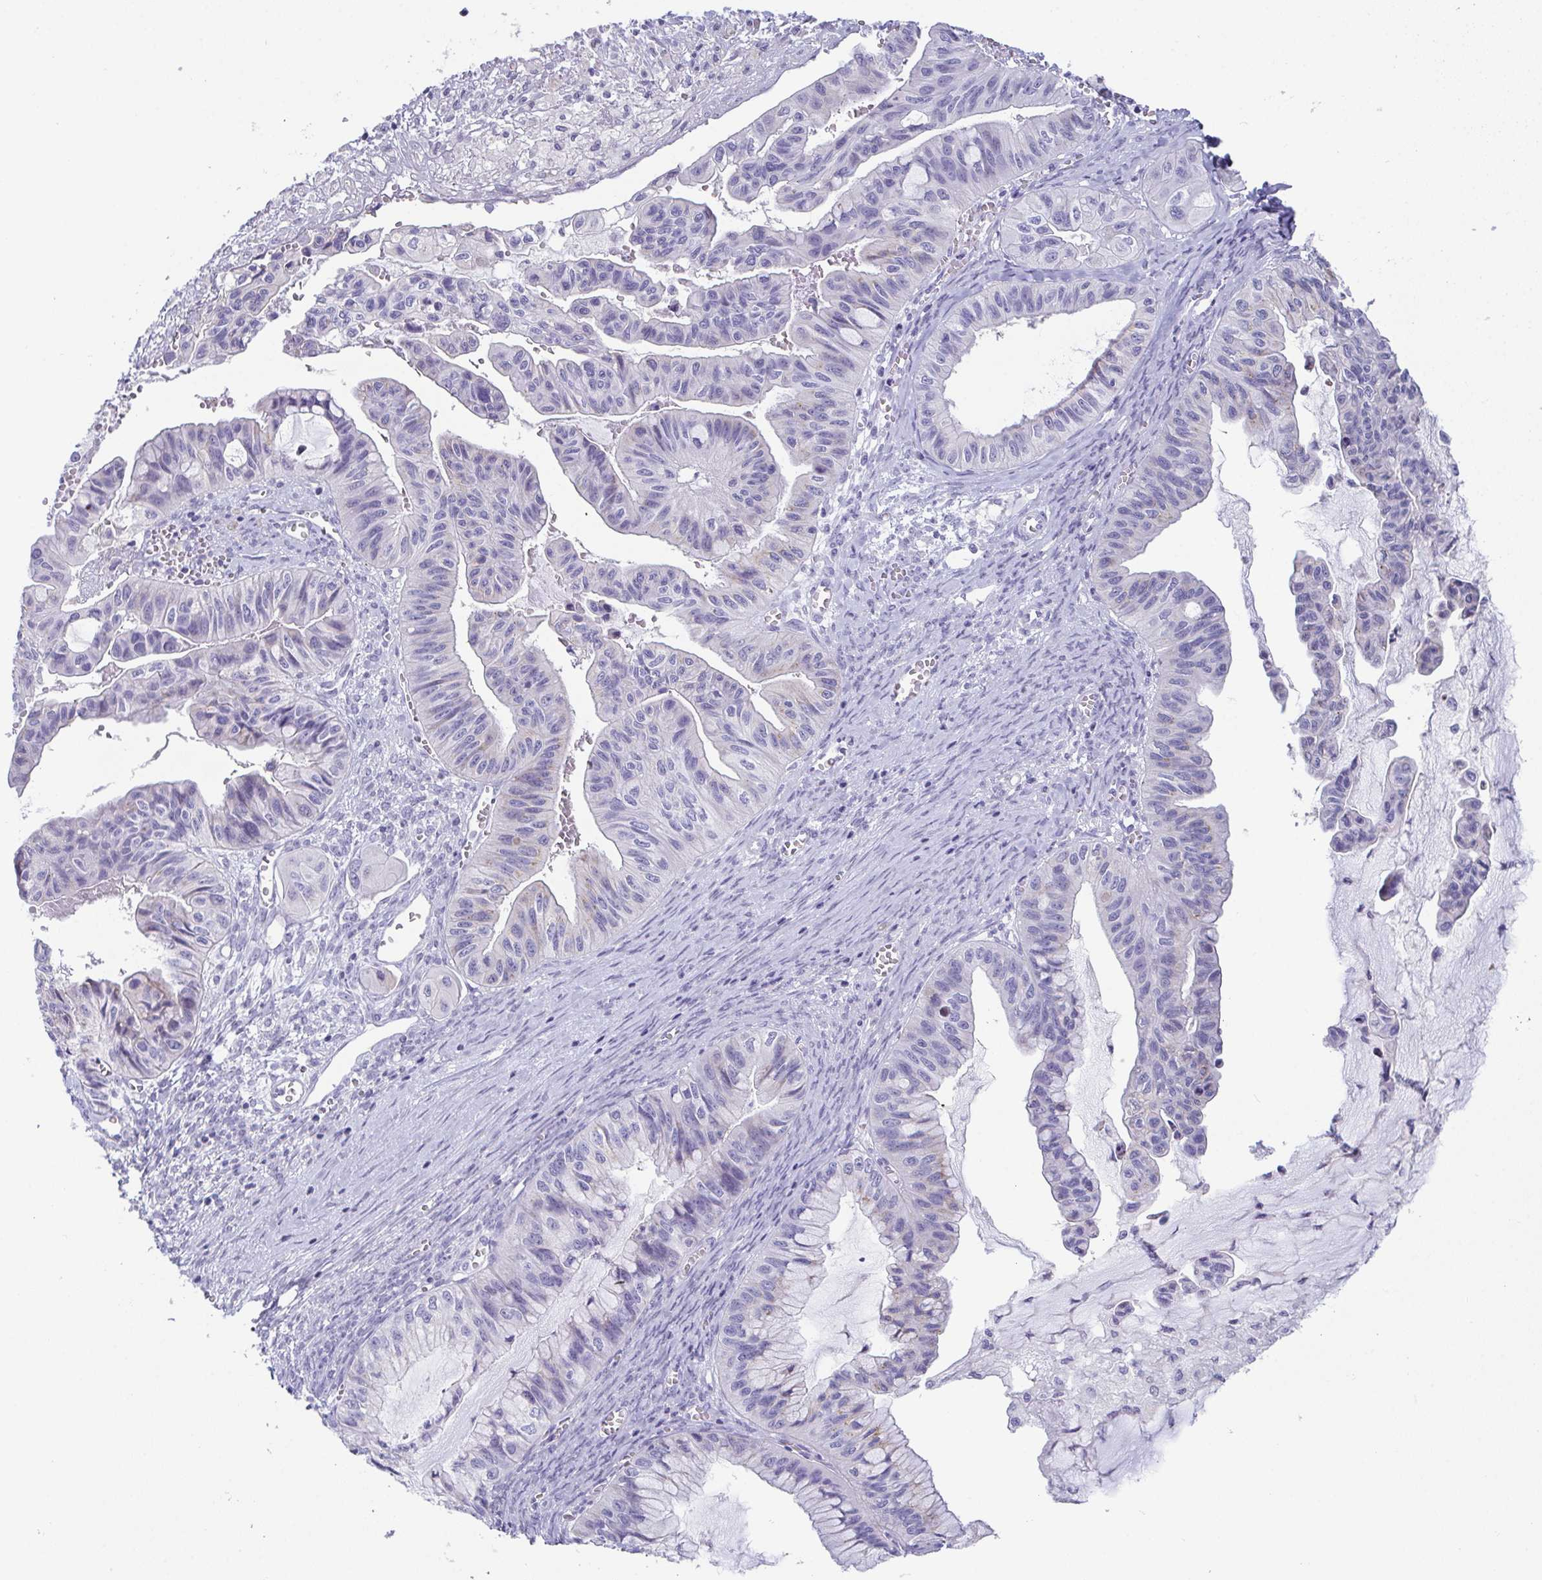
{"staining": {"intensity": "negative", "quantity": "none", "location": "none"}, "tissue": "ovarian cancer", "cell_type": "Tumor cells", "image_type": "cancer", "snomed": [{"axis": "morphology", "description": "Cystadenocarcinoma, mucinous, NOS"}, {"axis": "topography", "description": "Ovary"}], "caption": "Immunohistochemistry of human mucinous cystadenocarcinoma (ovarian) displays no expression in tumor cells.", "gene": "TEX19", "patient": {"sex": "female", "age": 72}}